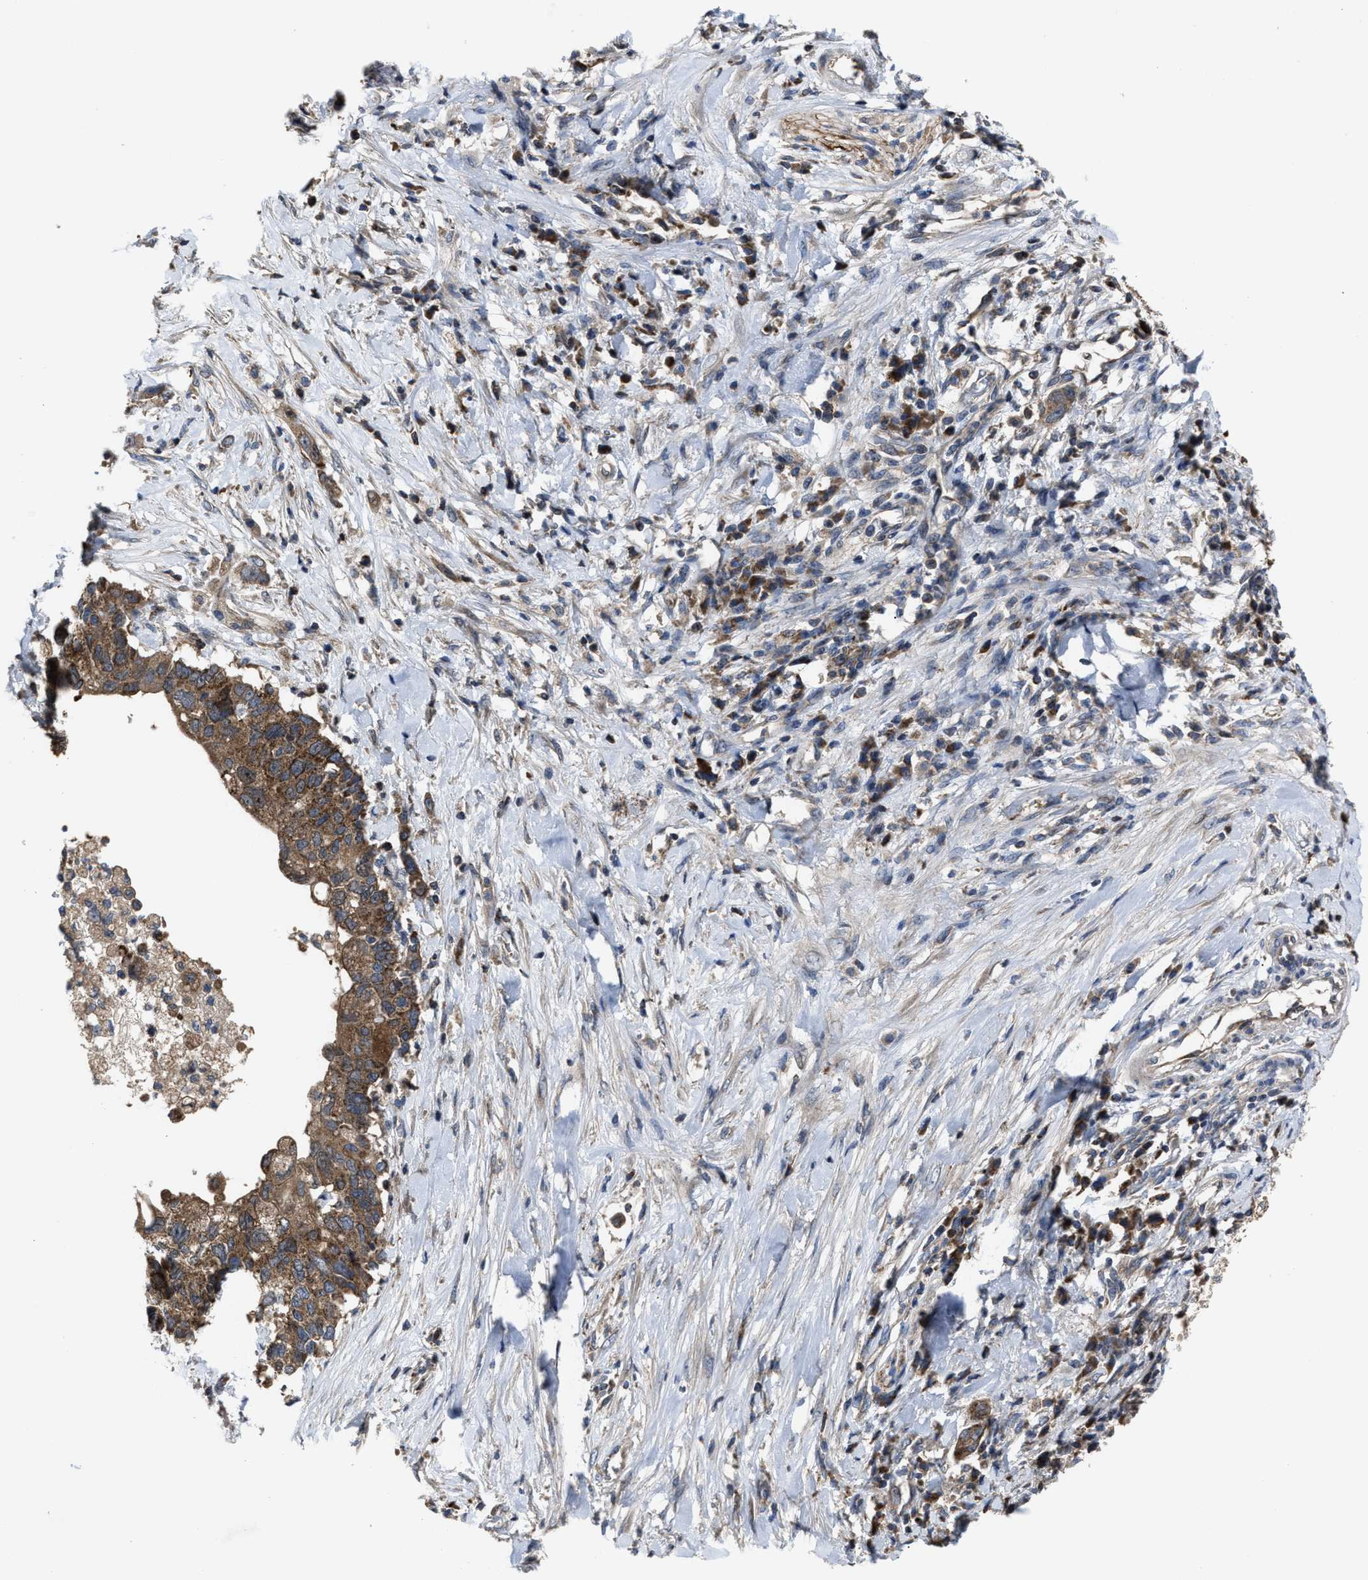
{"staining": {"intensity": "moderate", "quantity": ">75%", "location": "cytoplasmic/membranous"}, "tissue": "pancreatic cancer", "cell_type": "Tumor cells", "image_type": "cancer", "snomed": [{"axis": "morphology", "description": "Adenocarcinoma, NOS"}, {"axis": "topography", "description": "Pancreas"}], "caption": "Protein expression analysis of pancreatic cancer exhibits moderate cytoplasmic/membranous positivity in approximately >75% of tumor cells.", "gene": "PASK", "patient": {"sex": "female", "age": 56}}